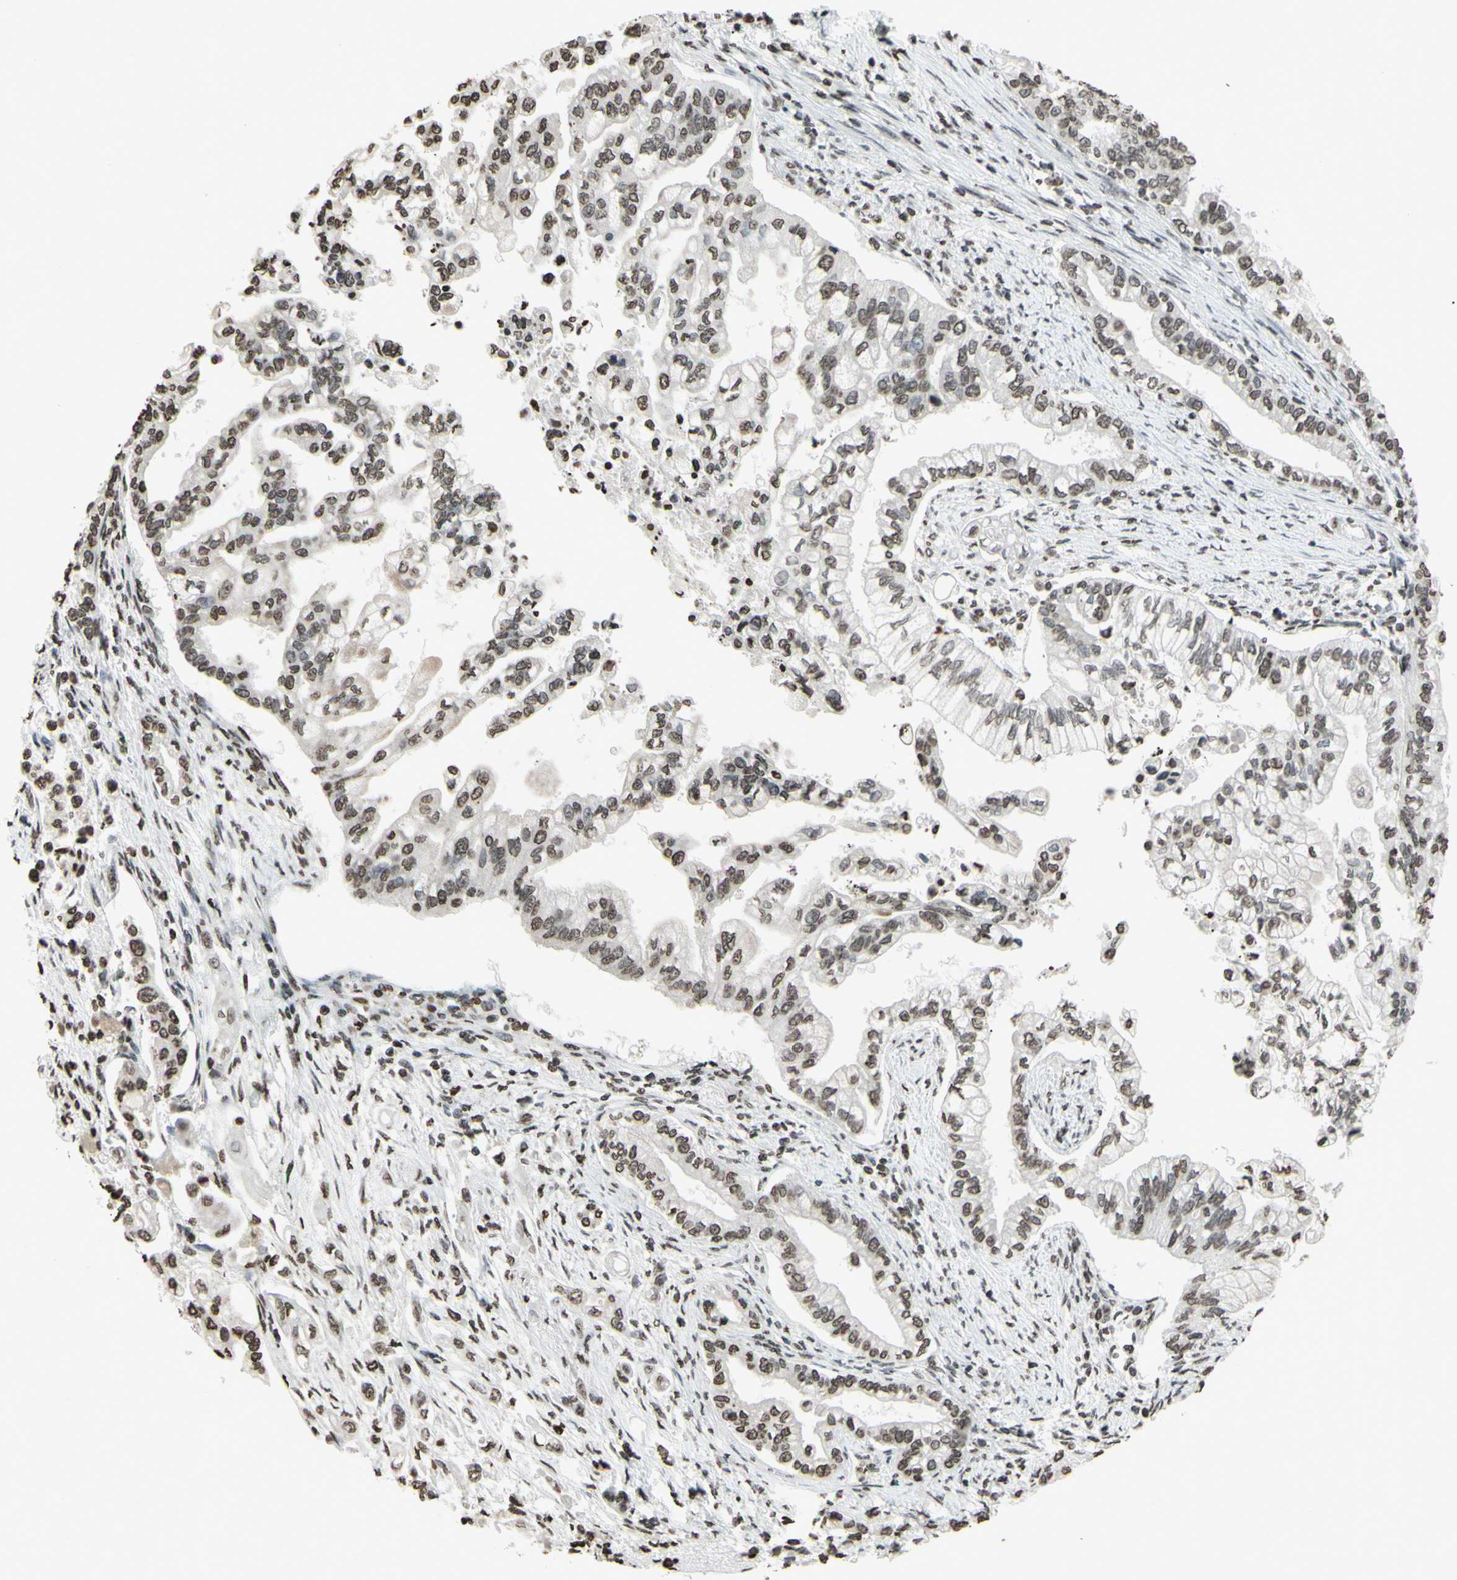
{"staining": {"intensity": "weak", "quantity": "25%-75%", "location": "cytoplasmic/membranous,nuclear"}, "tissue": "pancreatic cancer", "cell_type": "Tumor cells", "image_type": "cancer", "snomed": [{"axis": "morphology", "description": "Normal tissue, NOS"}, {"axis": "topography", "description": "Pancreas"}], "caption": "This is an image of immunohistochemistry (IHC) staining of pancreatic cancer, which shows weak positivity in the cytoplasmic/membranous and nuclear of tumor cells.", "gene": "CD79B", "patient": {"sex": "male", "age": 42}}